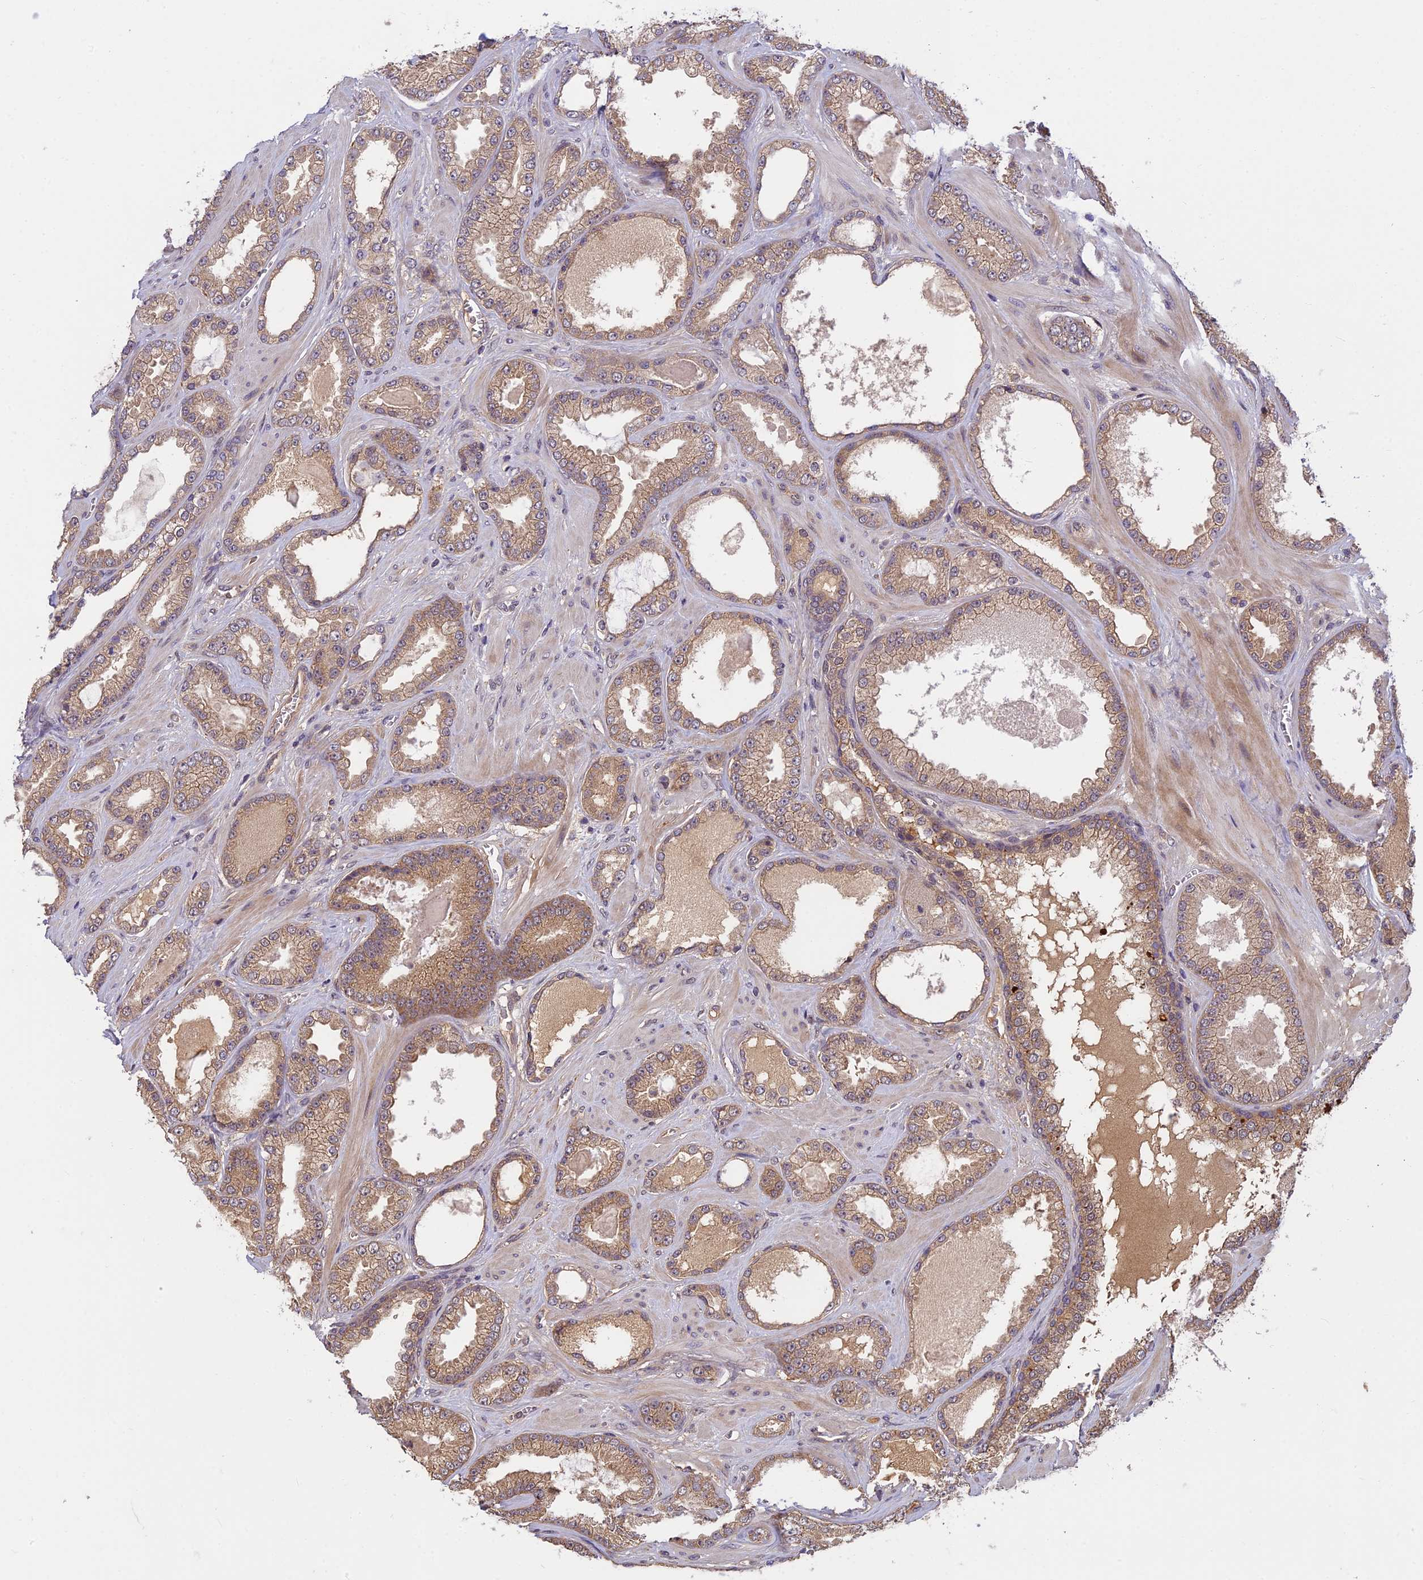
{"staining": {"intensity": "moderate", "quantity": ">75%", "location": "cytoplasmic/membranous"}, "tissue": "prostate cancer", "cell_type": "Tumor cells", "image_type": "cancer", "snomed": [{"axis": "morphology", "description": "Adenocarcinoma, Low grade"}, {"axis": "topography", "description": "Prostate"}], "caption": "Immunohistochemistry (IHC) of human prostate low-grade adenocarcinoma displays medium levels of moderate cytoplasmic/membranous positivity in approximately >75% of tumor cells.", "gene": "PIKFYVE", "patient": {"sex": "male", "age": 57}}